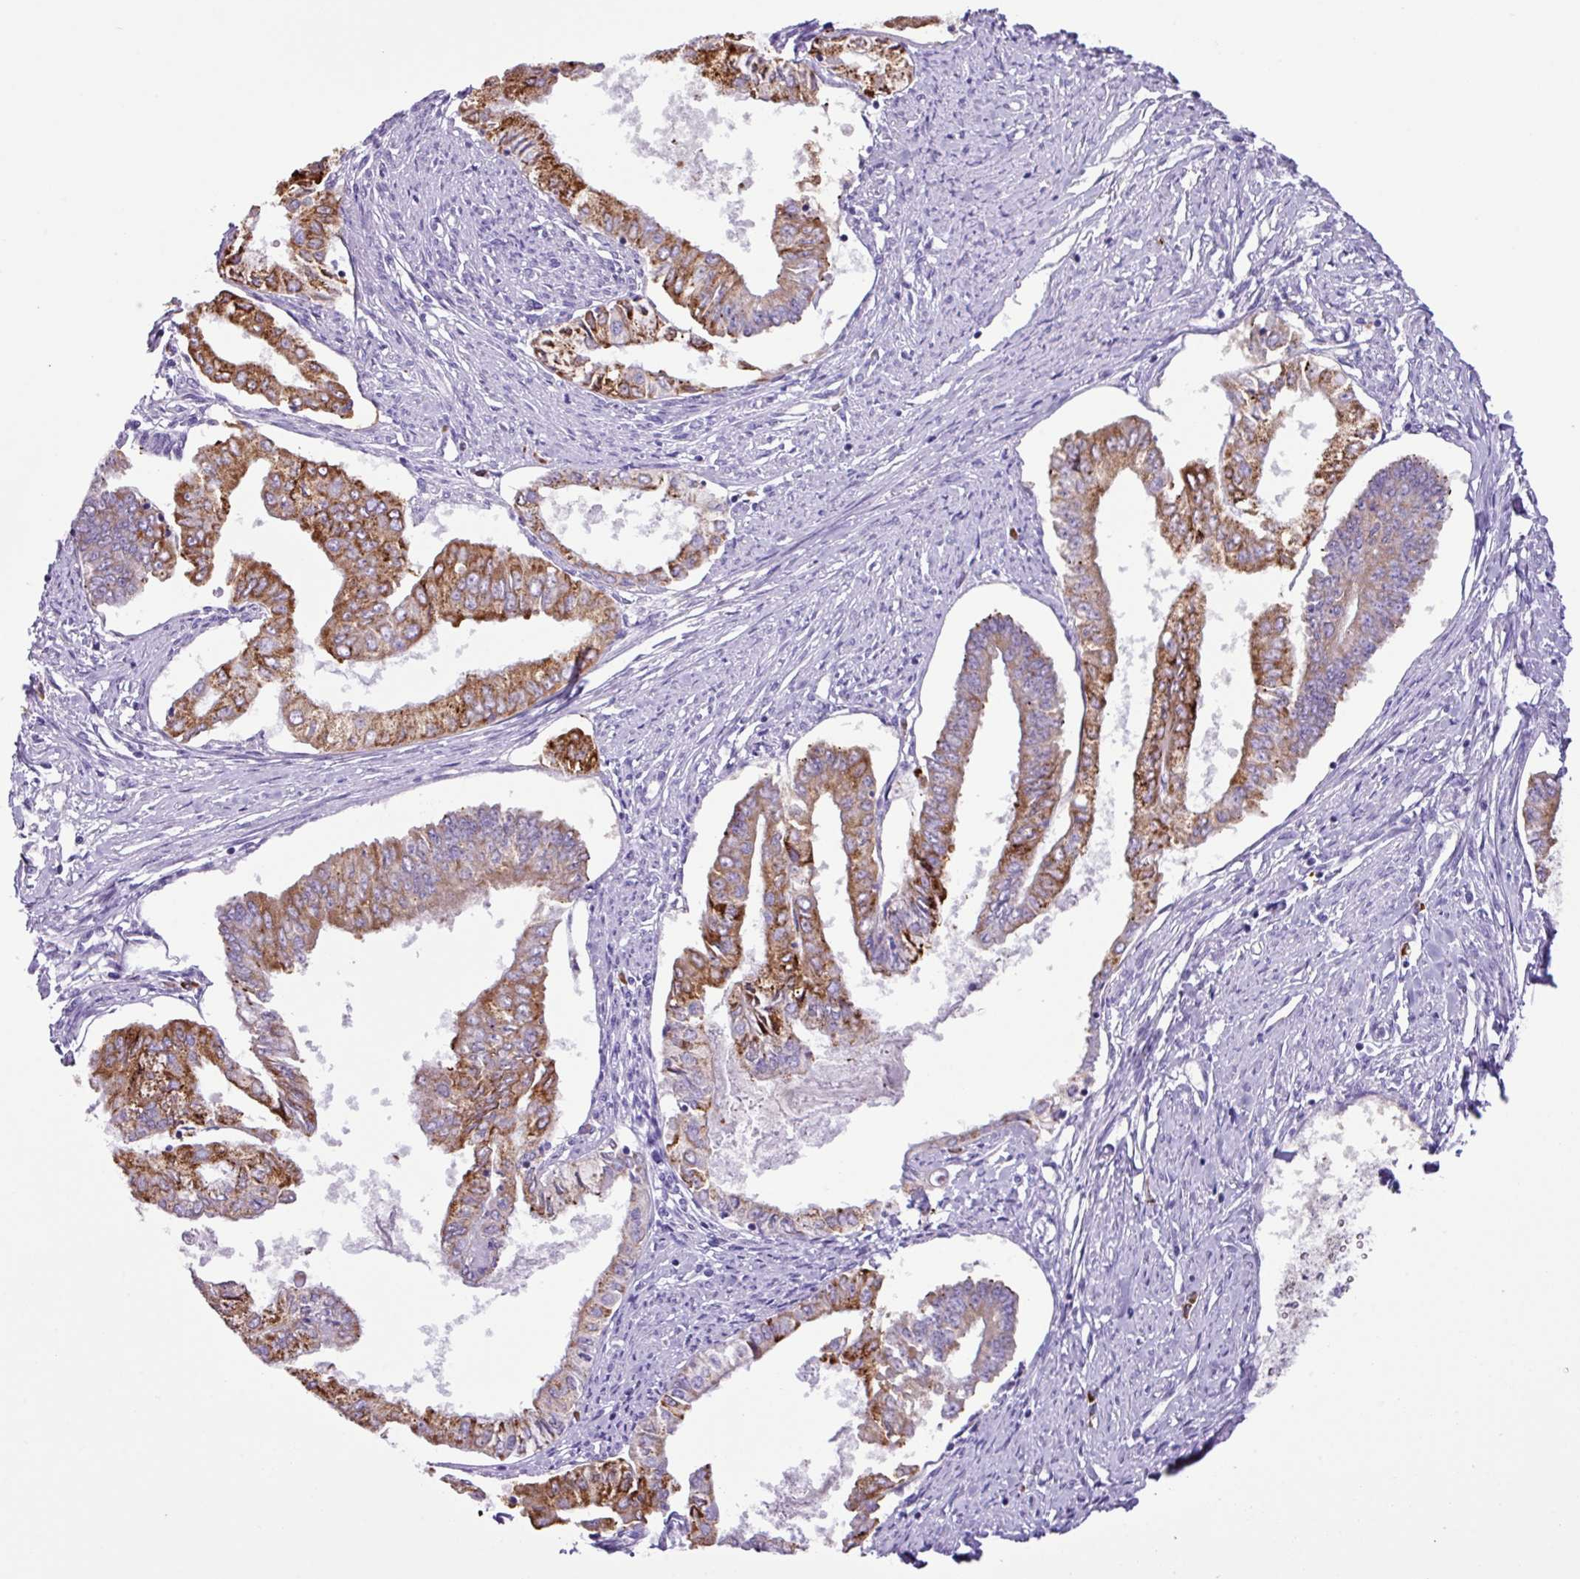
{"staining": {"intensity": "strong", "quantity": ">75%", "location": "cytoplasmic/membranous"}, "tissue": "endometrial cancer", "cell_type": "Tumor cells", "image_type": "cancer", "snomed": [{"axis": "morphology", "description": "Adenocarcinoma, NOS"}, {"axis": "topography", "description": "Endometrium"}], "caption": "The micrograph exhibits a brown stain indicating the presence of a protein in the cytoplasmic/membranous of tumor cells in endometrial cancer (adenocarcinoma).", "gene": "RGS21", "patient": {"sex": "female", "age": 76}}